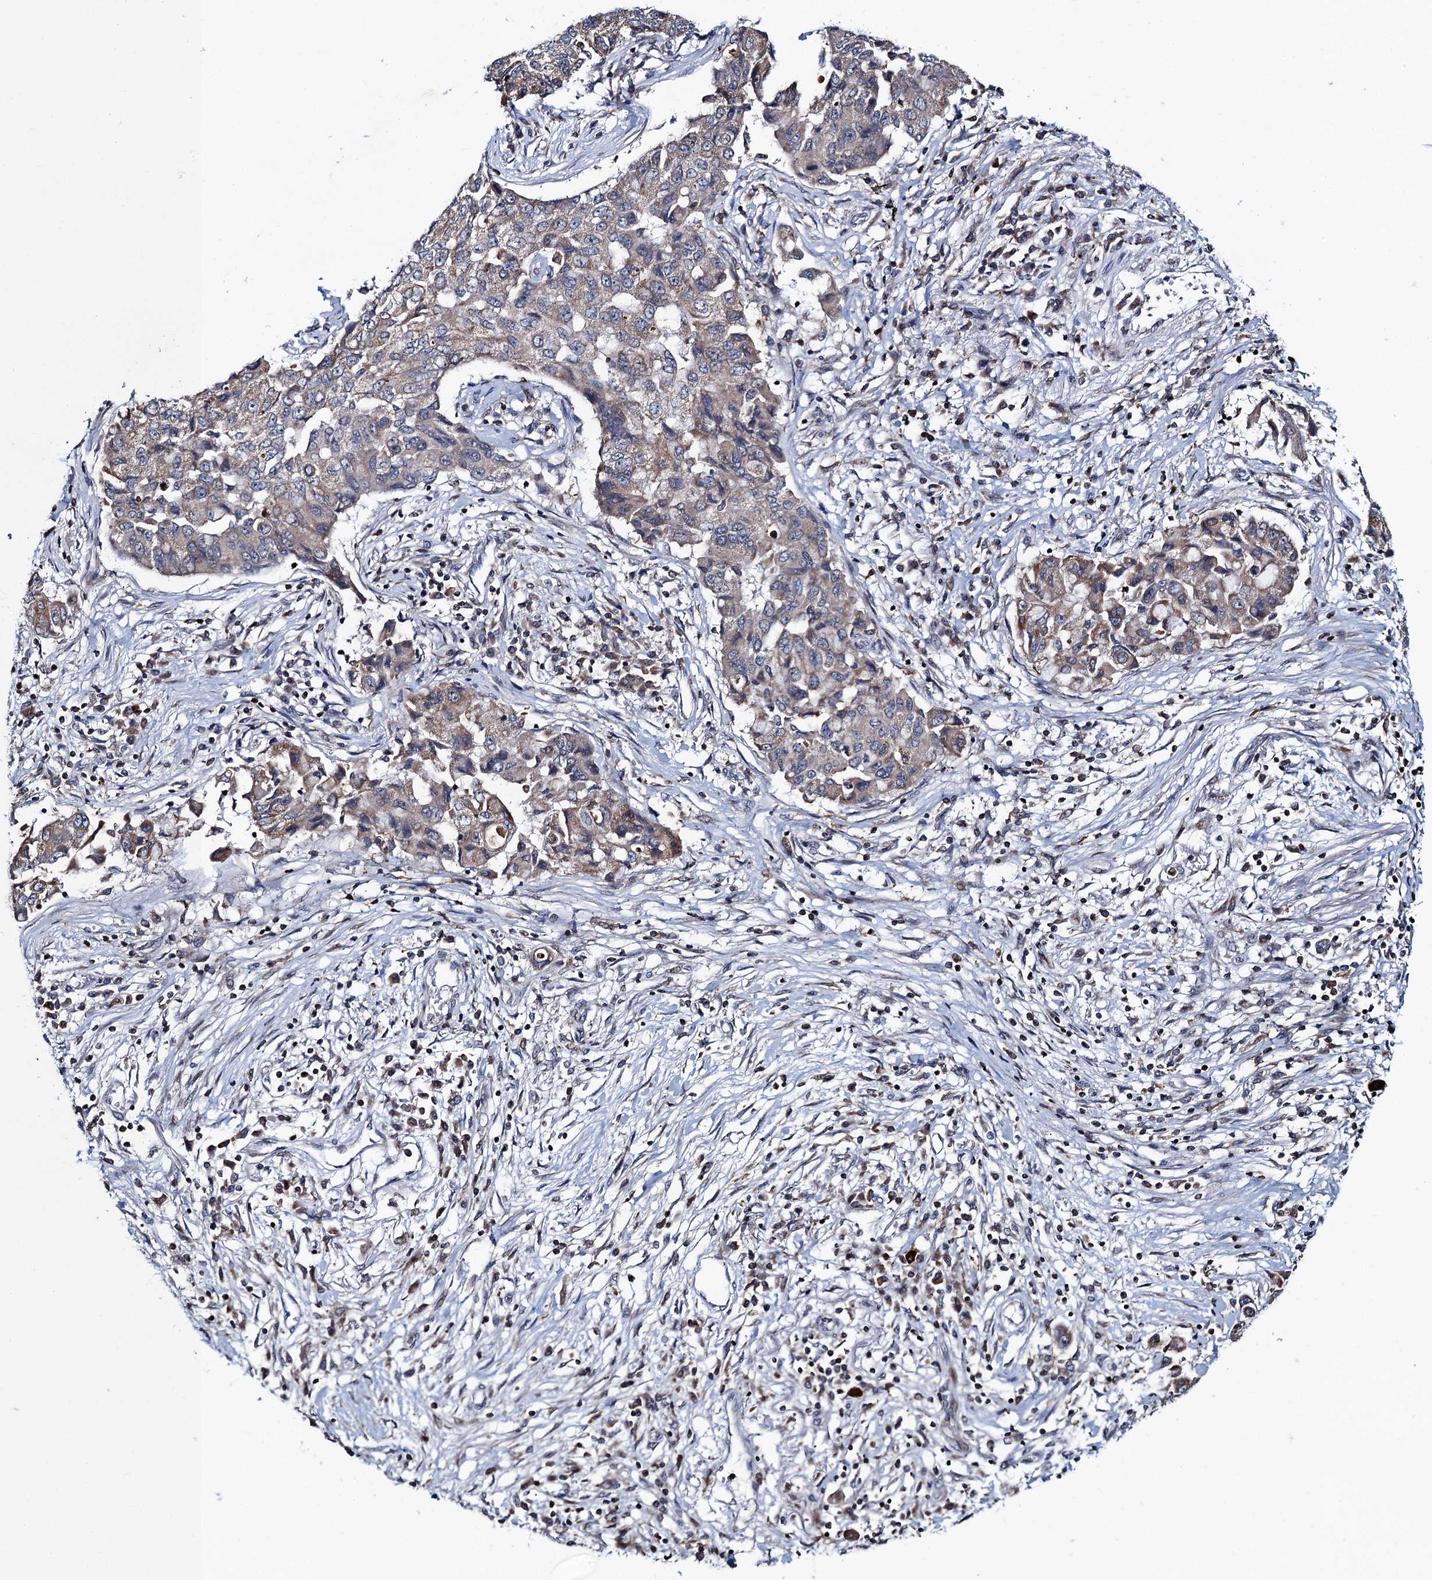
{"staining": {"intensity": "weak", "quantity": "25%-75%", "location": "cytoplasmic/membranous"}, "tissue": "lung cancer", "cell_type": "Tumor cells", "image_type": "cancer", "snomed": [{"axis": "morphology", "description": "Squamous cell carcinoma, NOS"}, {"axis": "topography", "description": "Lung"}], "caption": "Tumor cells show low levels of weak cytoplasmic/membranous expression in approximately 25%-75% of cells in lung cancer (squamous cell carcinoma). (Brightfield microscopy of DAB IHC at high magnification).", "gene": "CCDC102A", "patient": {"sex": "male", "age": 74}}